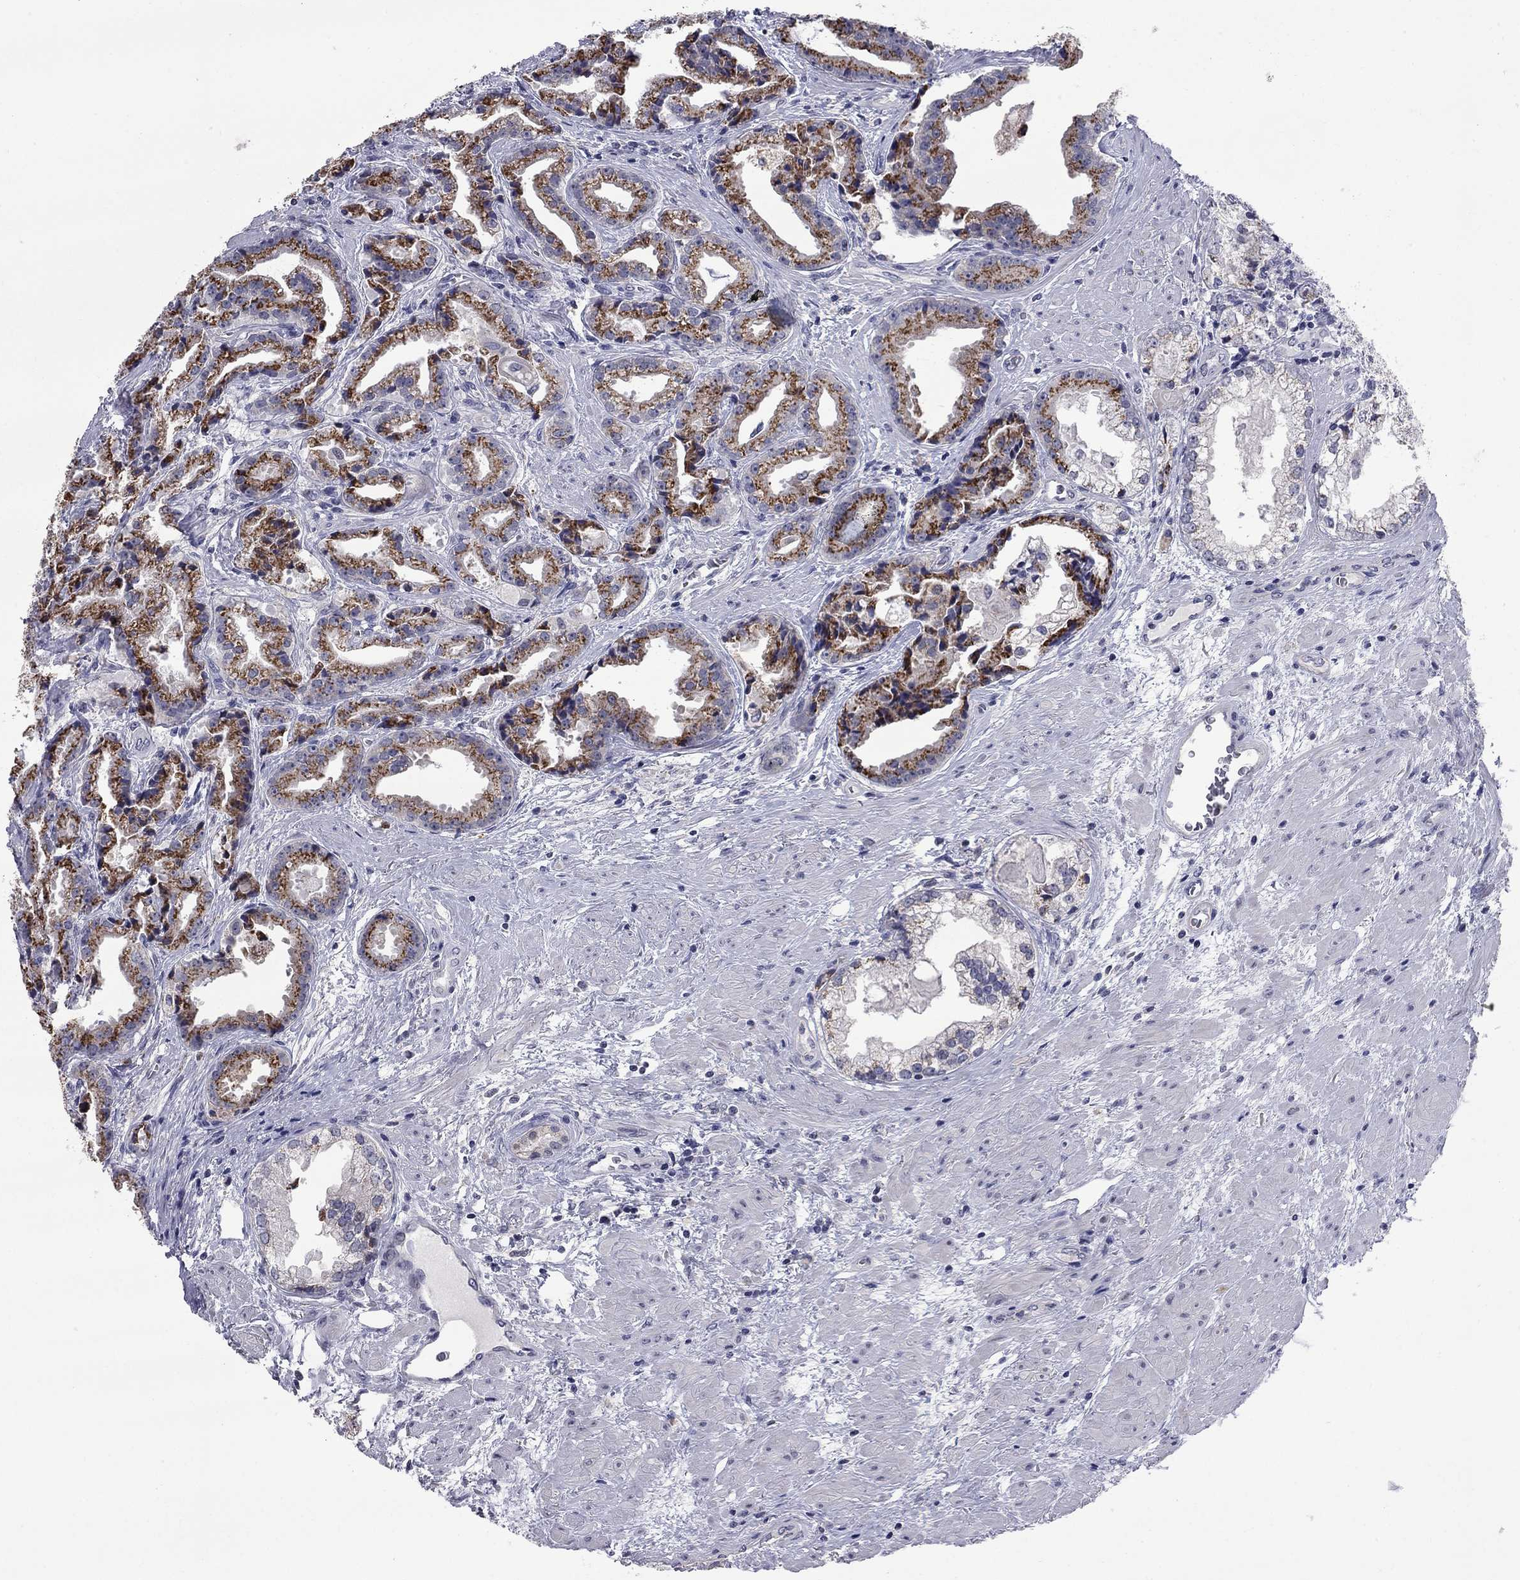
{"staining": {"intensity": "strong", "quantity": ">75%", "location": "cytoplasmic/membranous"}, "tissue": "prostate cancer", "cell_type": "Tumor cells", "image_type": "cancer", "snomed": [{"axis": "morphology", "description": "Adenocarcinoma, NOS"}, {"axis": "morphology", "description": "Adenocarcinoma, High grade"}, {"axis": "topography", "description": "Prostate"}], "caption": "High-magnification brightfield microscopy of prostate high-grade adenocarcinoma stained with DAB (brown) and counterstained with hematoxylin (blue). tumor cells exhibit strong cytoplasmic/membranous positivity is identified in about>75% of cells. (Brightfield microscopy of DAB IHC at high magnification).", "gene": "HTR4", "patient": {"sex": "male", "age": 64}}